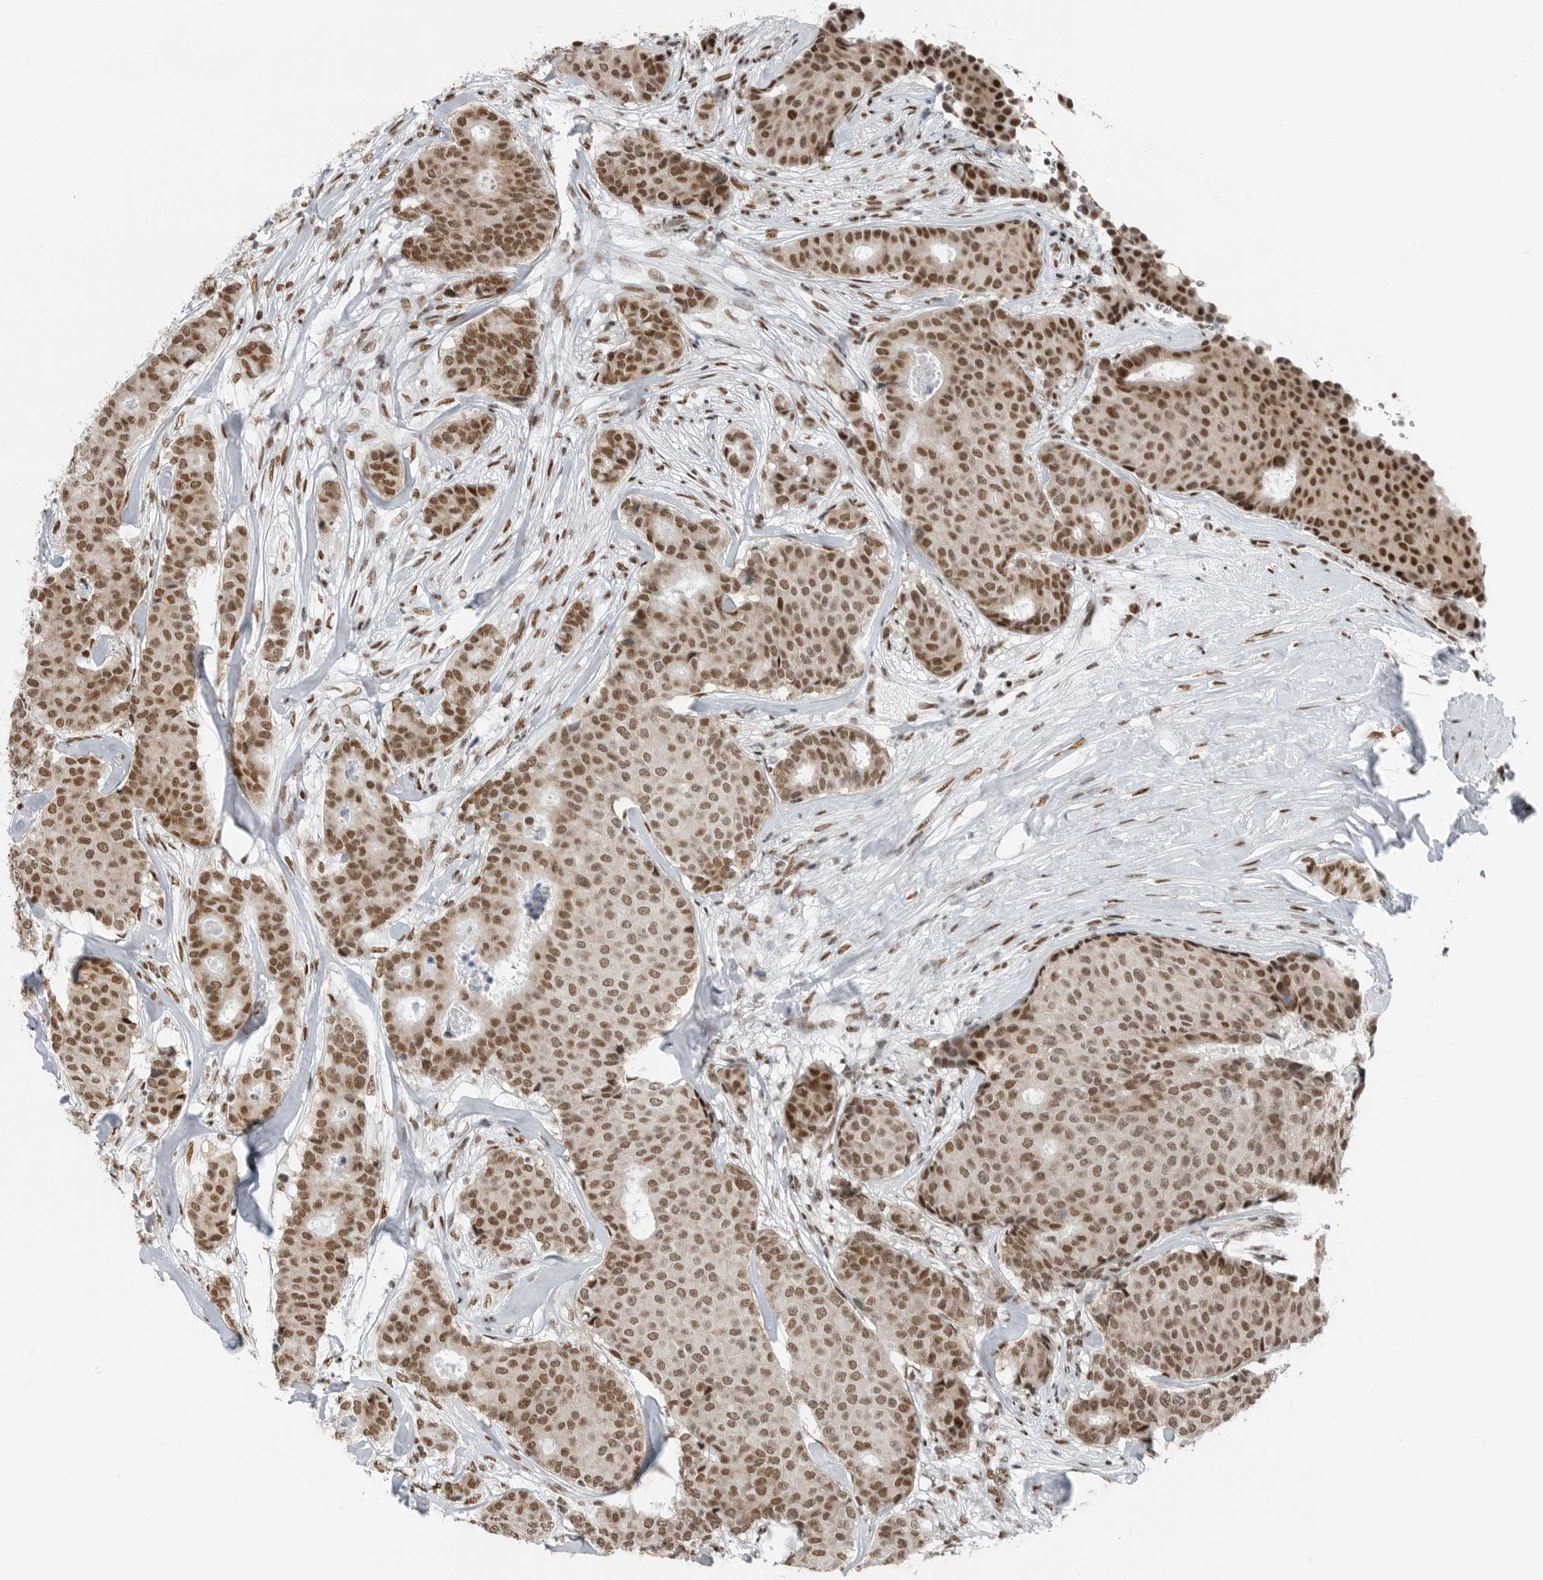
{"staining": {"intensity": "moderate", "quantity": ">75%", "location": "nuclear"}, "tissue": "breast cancer", "cell_type": "Tumor cells", "image_type": "cancer", "snomed": [{"axis": "morphology", "description": "Duct carcinoma"}, {"axis": "topography", "description": "Breast"}], "caption": "Moderate nuclear protein positivity is appreciated in approximately >75% of tumor cells in intraductal carcinoma (breast).", "gene": "BLZF1", "patient": {"sex": "female", "age": 75}}